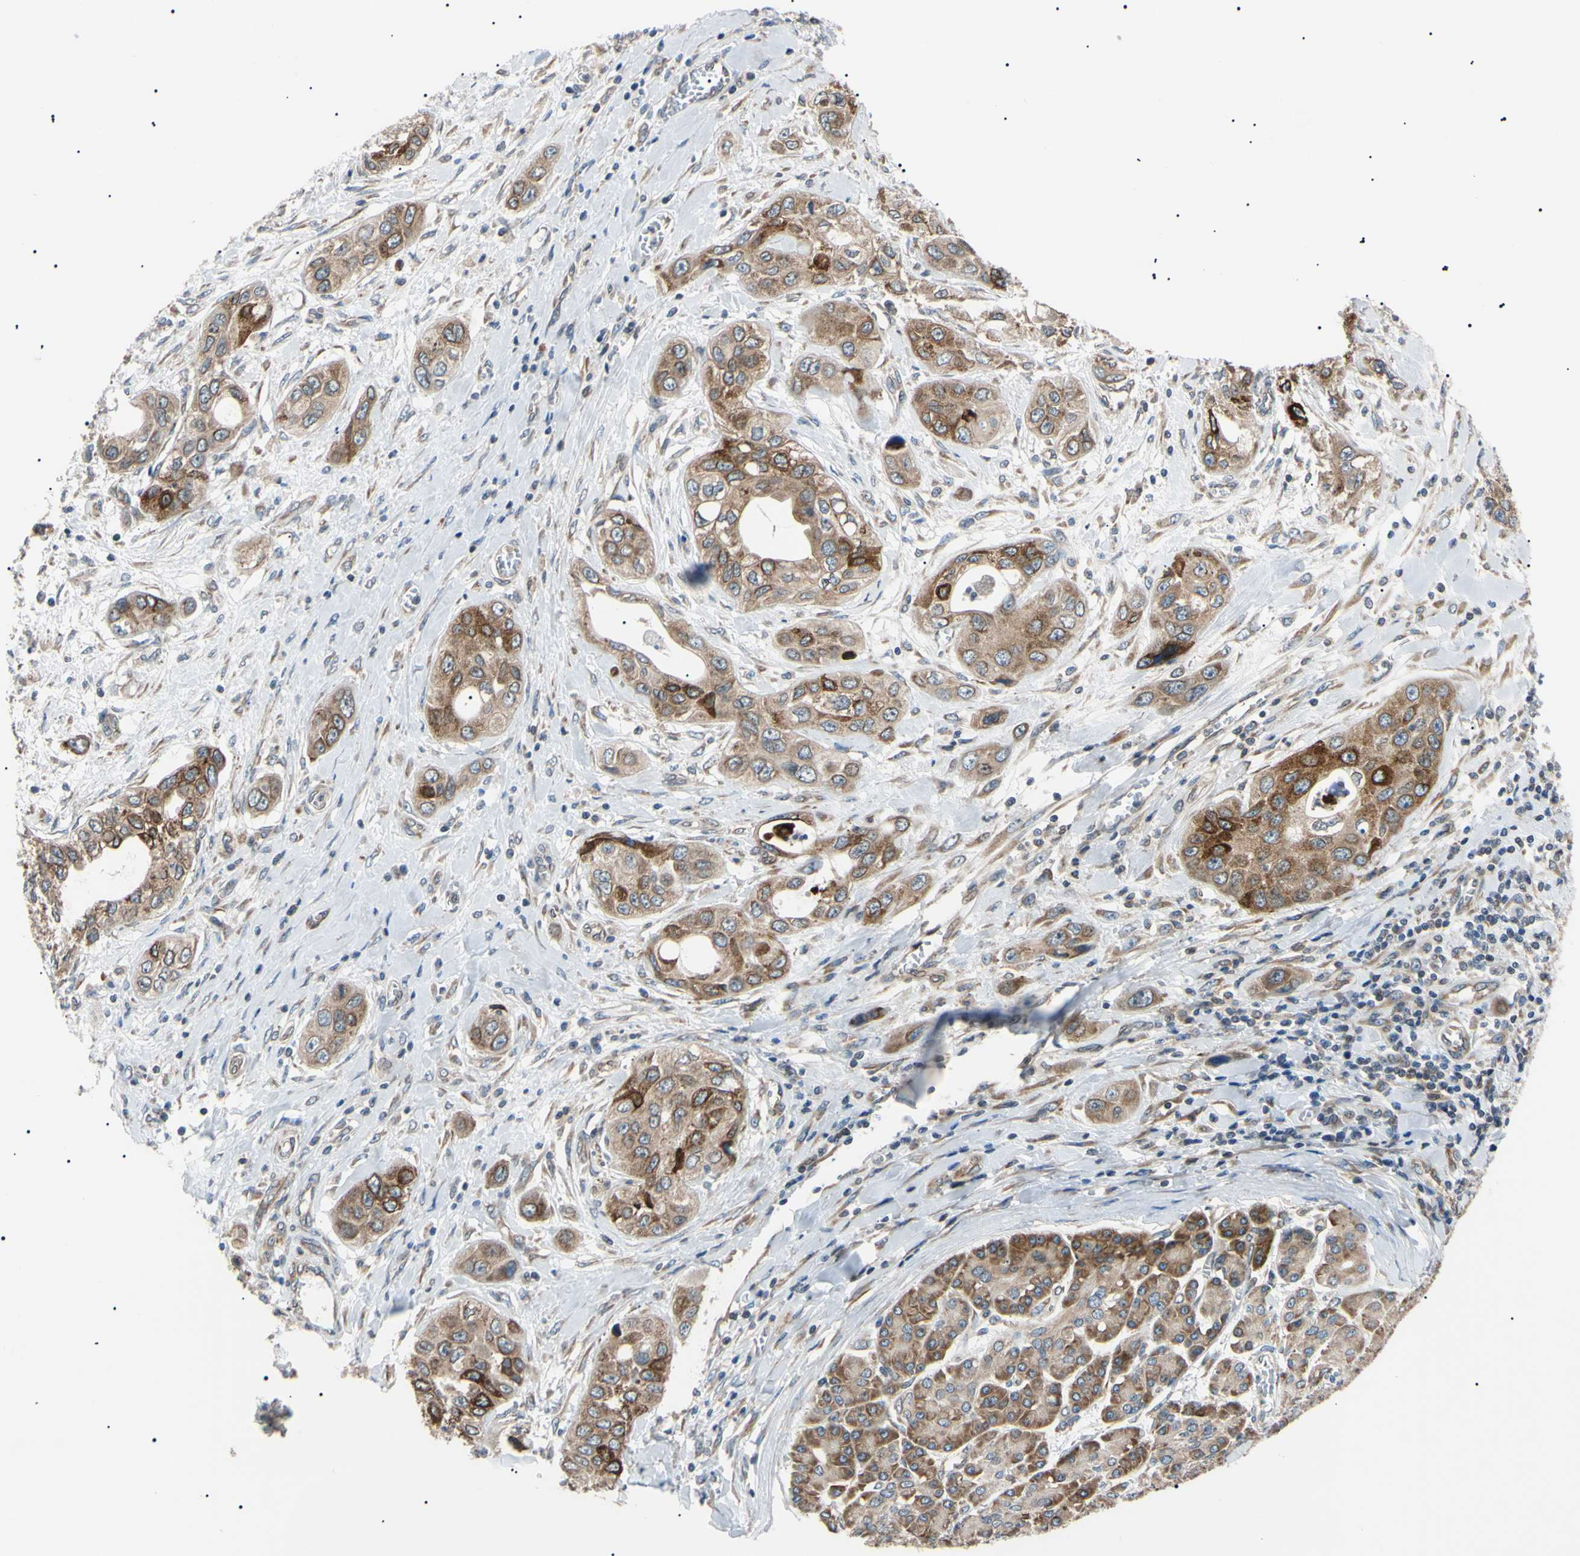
{"staining": {"intensity": "moderate", "quantity": ">75%", "location": "cytoplasmic/membranous"}, "tissue": "pancreatic cancer", "cell_type": "Tumor cells", "image_type": "cancer", "snomed": [{"axis": "morphology", "description": "Adenocarcinoma, NOS"}, {"axis": "topography", "description": "Pancreas"}], "caption": "Human pancreatic adenocarcinoma stained with a brown dye demonstrates moderate cytoplasmic/membranous positive expression in approximately >75% of tumor cells.", "gene": "VAPA", "patient": {"sex": "female", "age": 70}}